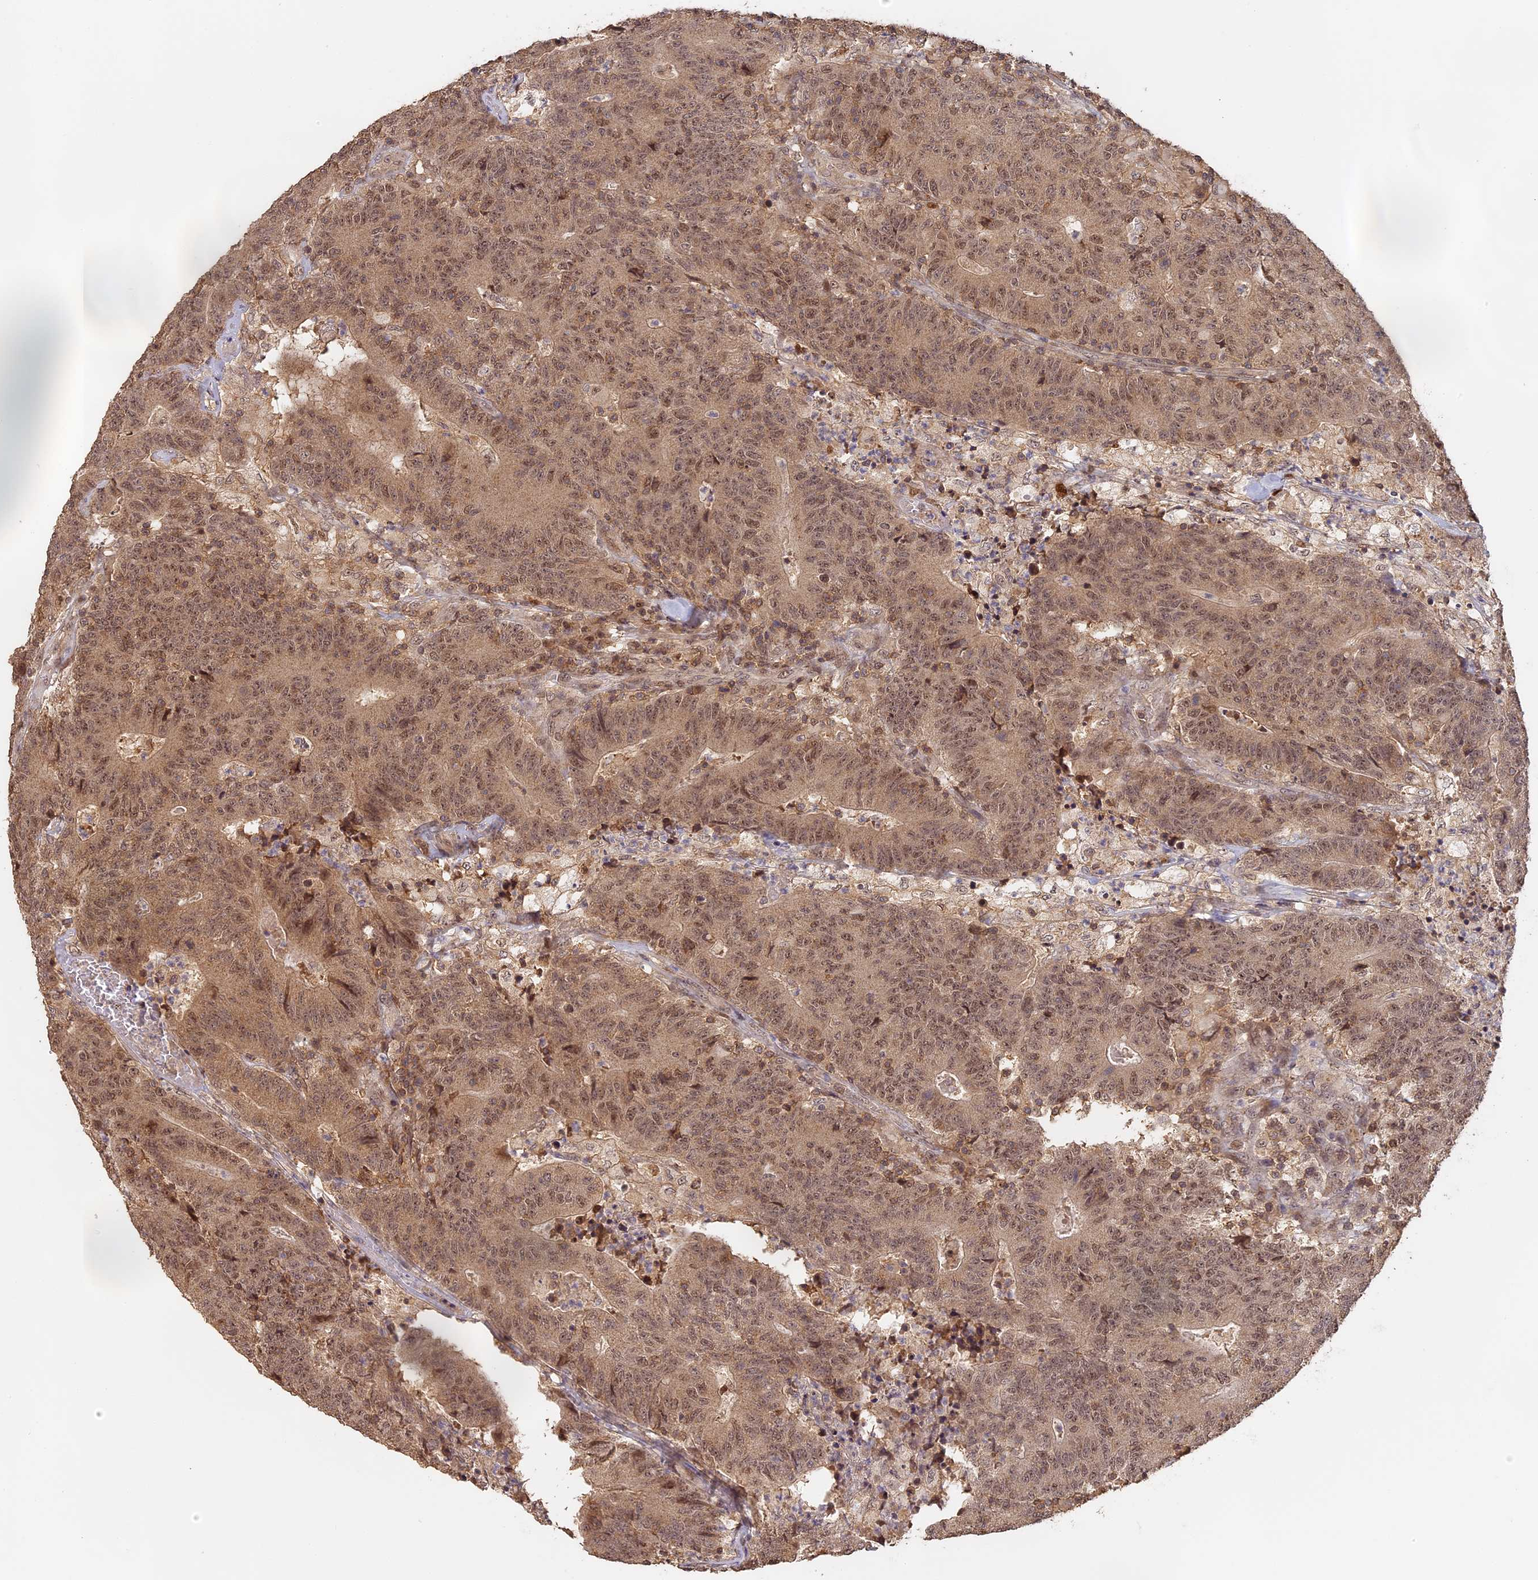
{"staining": {"intensity": "moderate", "quantity": ">75%", "location": "cytoplasmic/membranous,nuclear"}, "tissue": "colorectal cancer", "cell_type": "Tumor cells", "image_type": "cancer", "snomed": [{"axis": "morphology", "description": "Adenocarcinoma, NOS"}, {"axis": "topography", "description": "Colon"}], "caption": "Immunohistochemical staining of human colorectal cancer exhibits medium levels of moderate cytoplasmic/membranous and nuclear protein positivity in approximately >75% of tumor cells.", "gene": "MYBL2", "patient": {"sex": "female", "age": 75}}